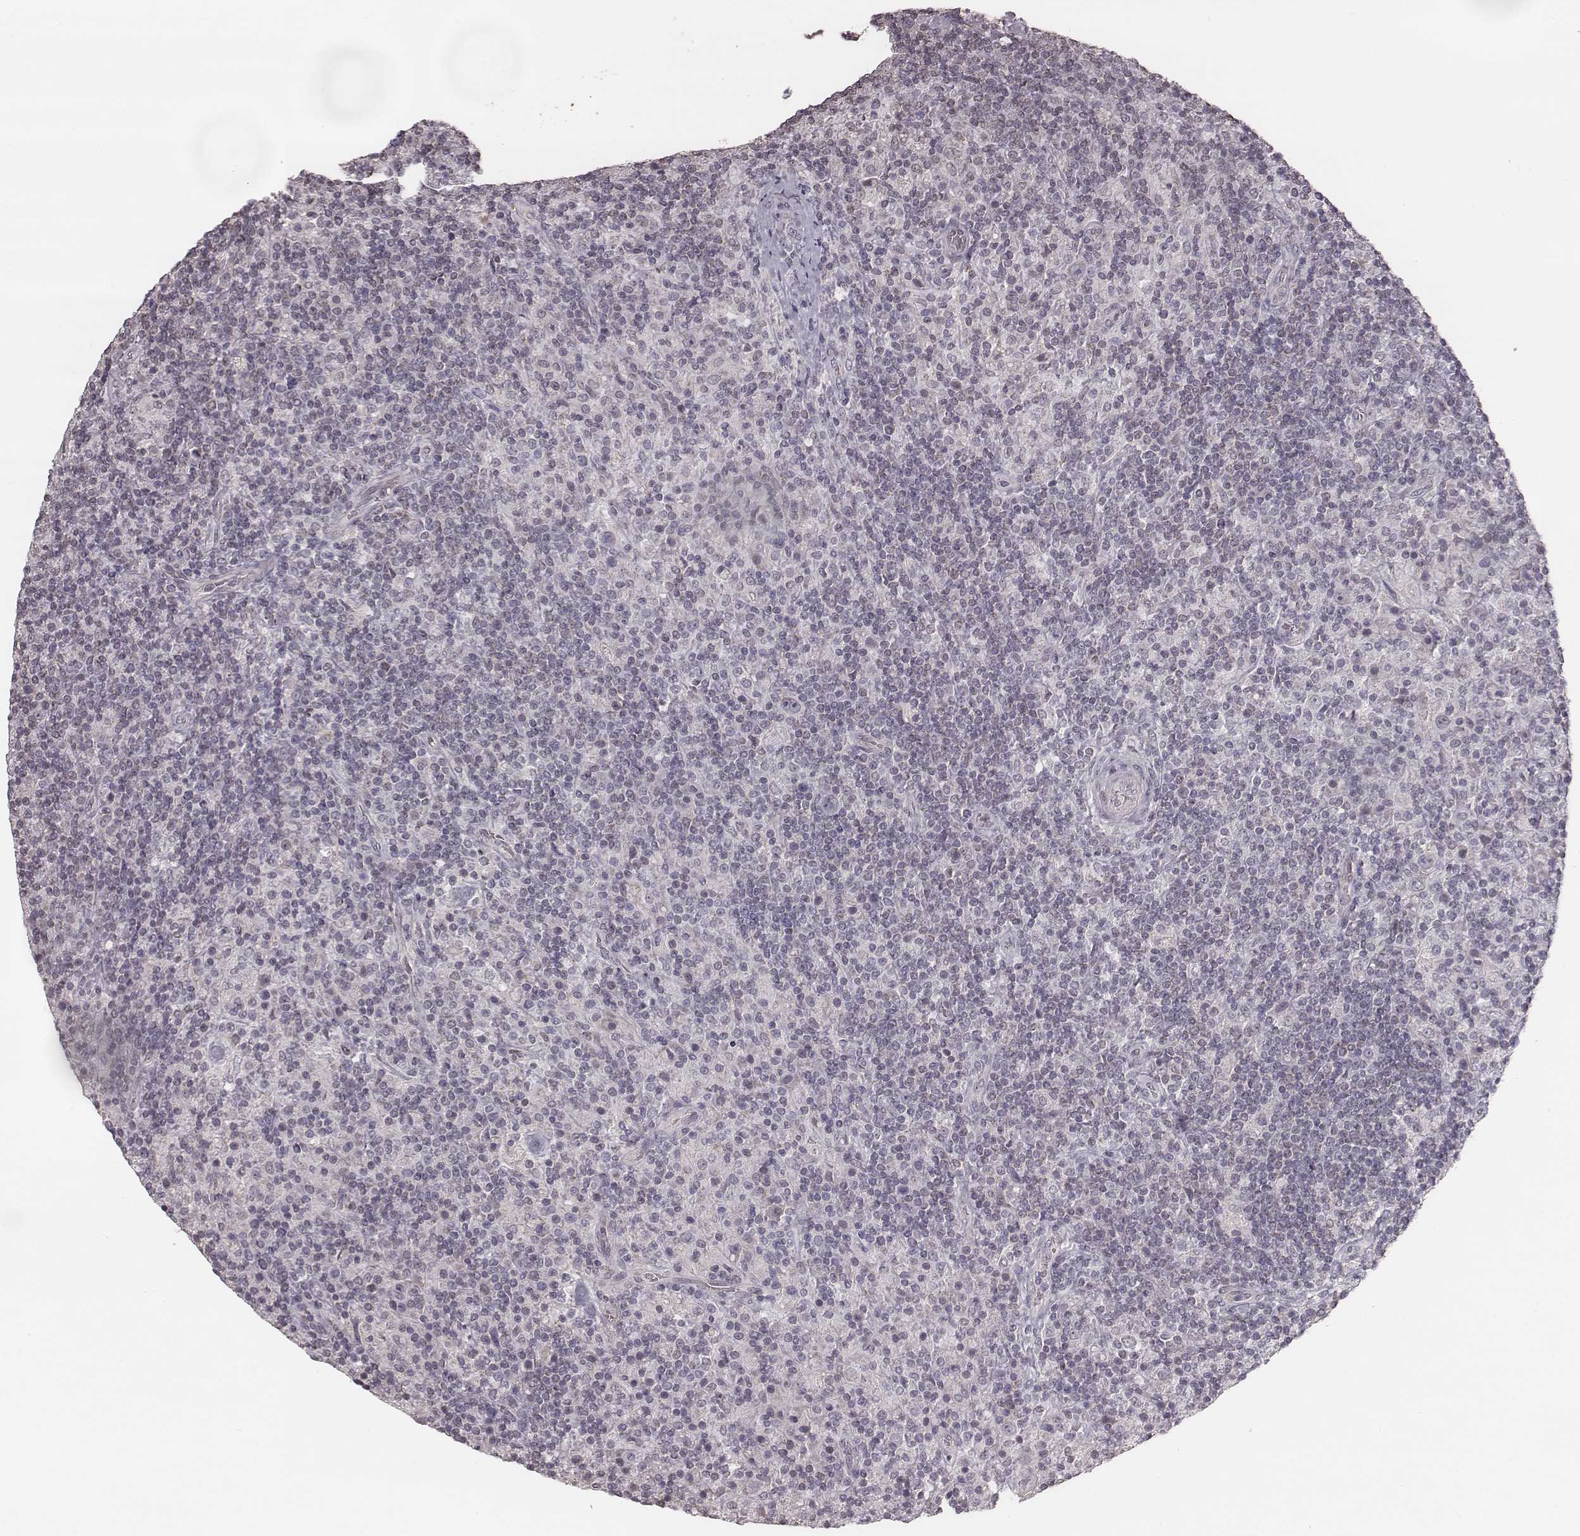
{"staining": {"intensity": "negative", "quantity": "none", "location": "none"}, "tissue": "lymphoma", "cell_type": "Tumor cells", "image_type": "cancer", "snomed": [{"axis": "morphology", "description": "Hodgkin's disease, NOS"}, {"axis": "topography", "description": "Lymph node"}], "caption": "The histopathology image exhibits no significant expression in tumor cells of lymphoma. (DAB immunohistochemistry (IHC), high magnification).", "gene": "SLC7A4", "patient": {"sex": "male", "age": 70}}